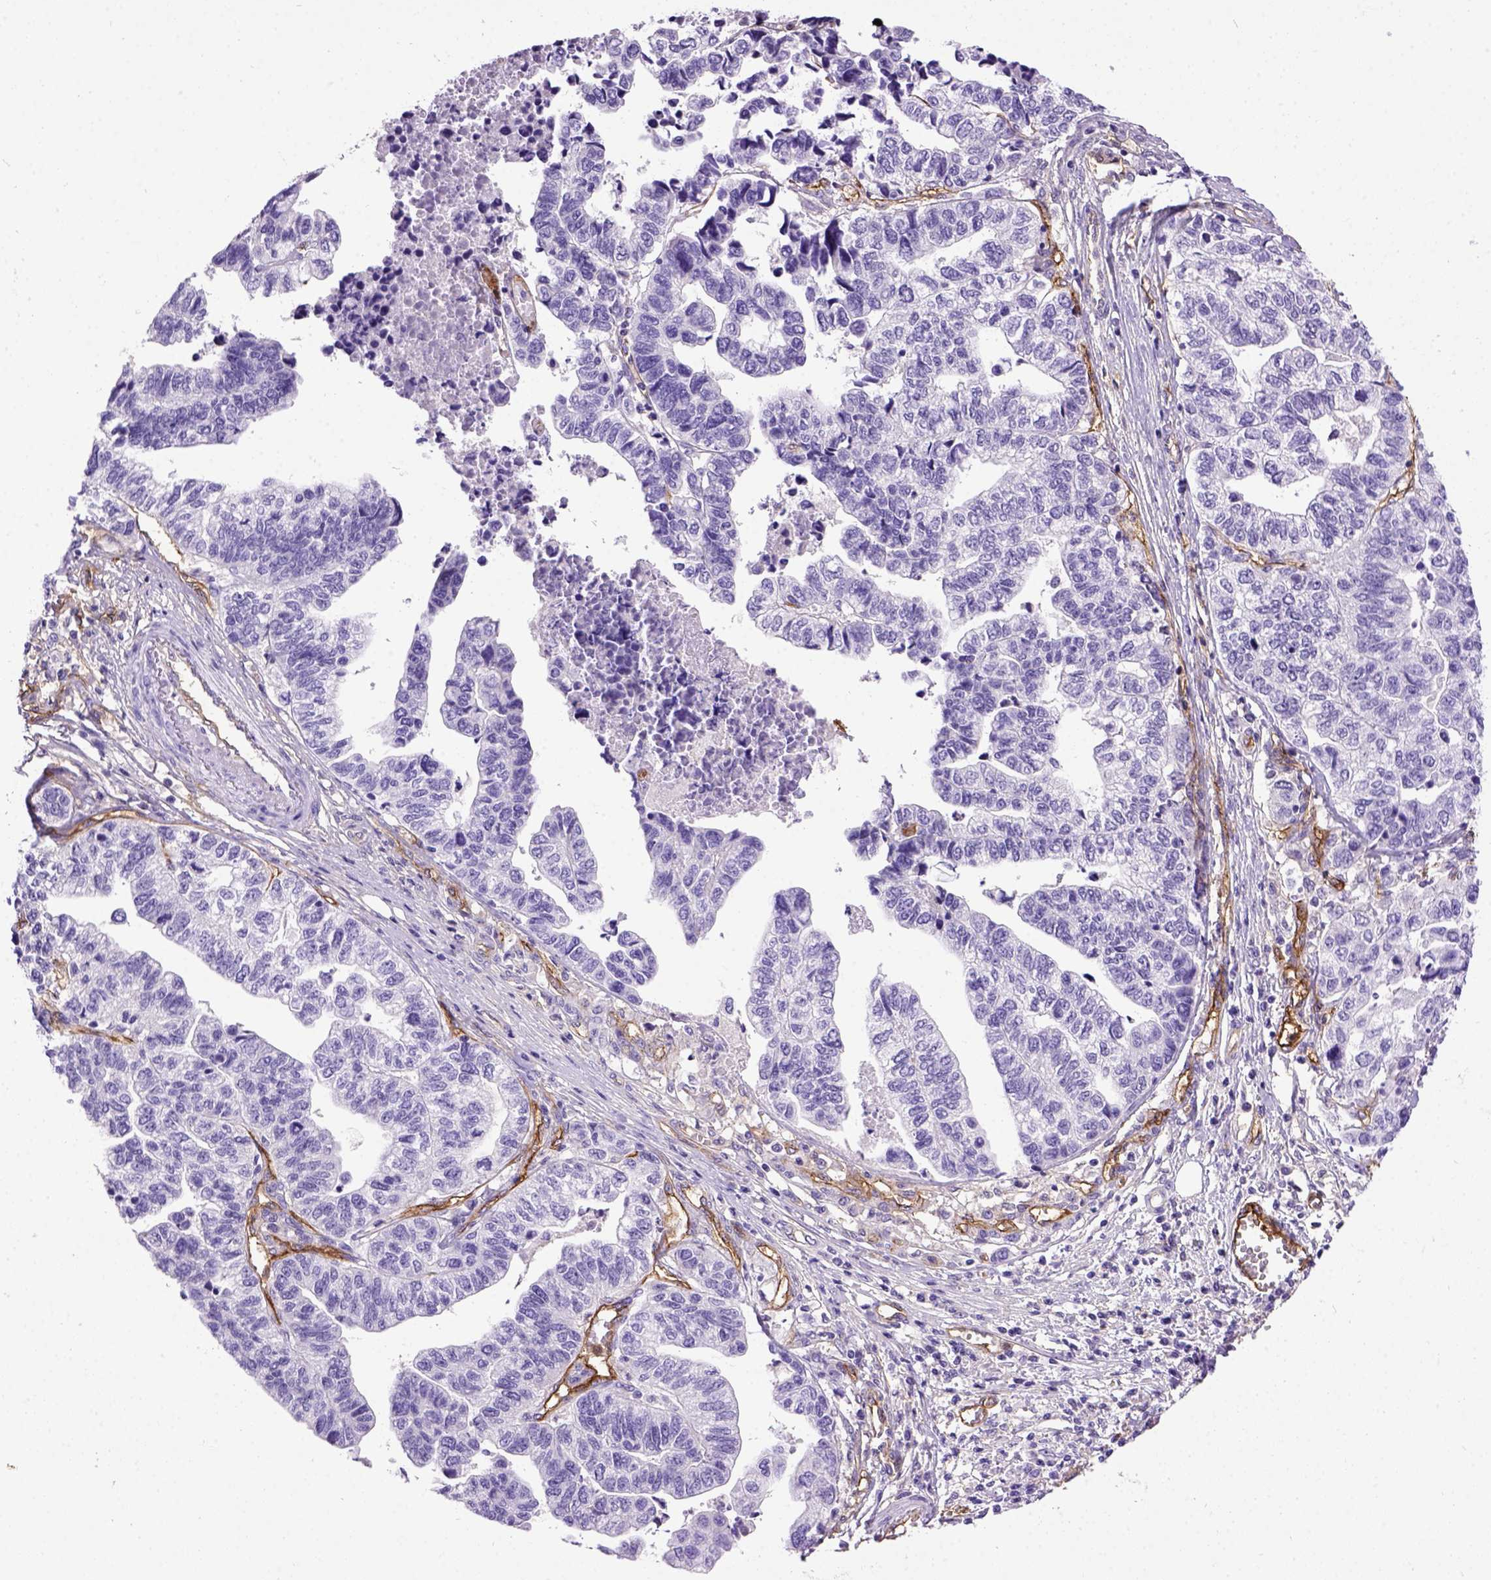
{"staining": {"intensity": "negative", "quantity": "none", "location": "none"}, "tissue": "stomach cancer", "cell_type": "Tumor cells", "image_type": "cancer", "snomed": [{"axis": "morphology", "description": "Adenocarcinoma, NOS"}, {"axis": "topography", "description": "Stomach, upper"}], "caption": "Immunohistochemistry of human stomach cancer (adenocarcinoma) shows no positivity in tumor cells.", "gene": "ENG", "patient": {"sex": "female", "age": 67}}